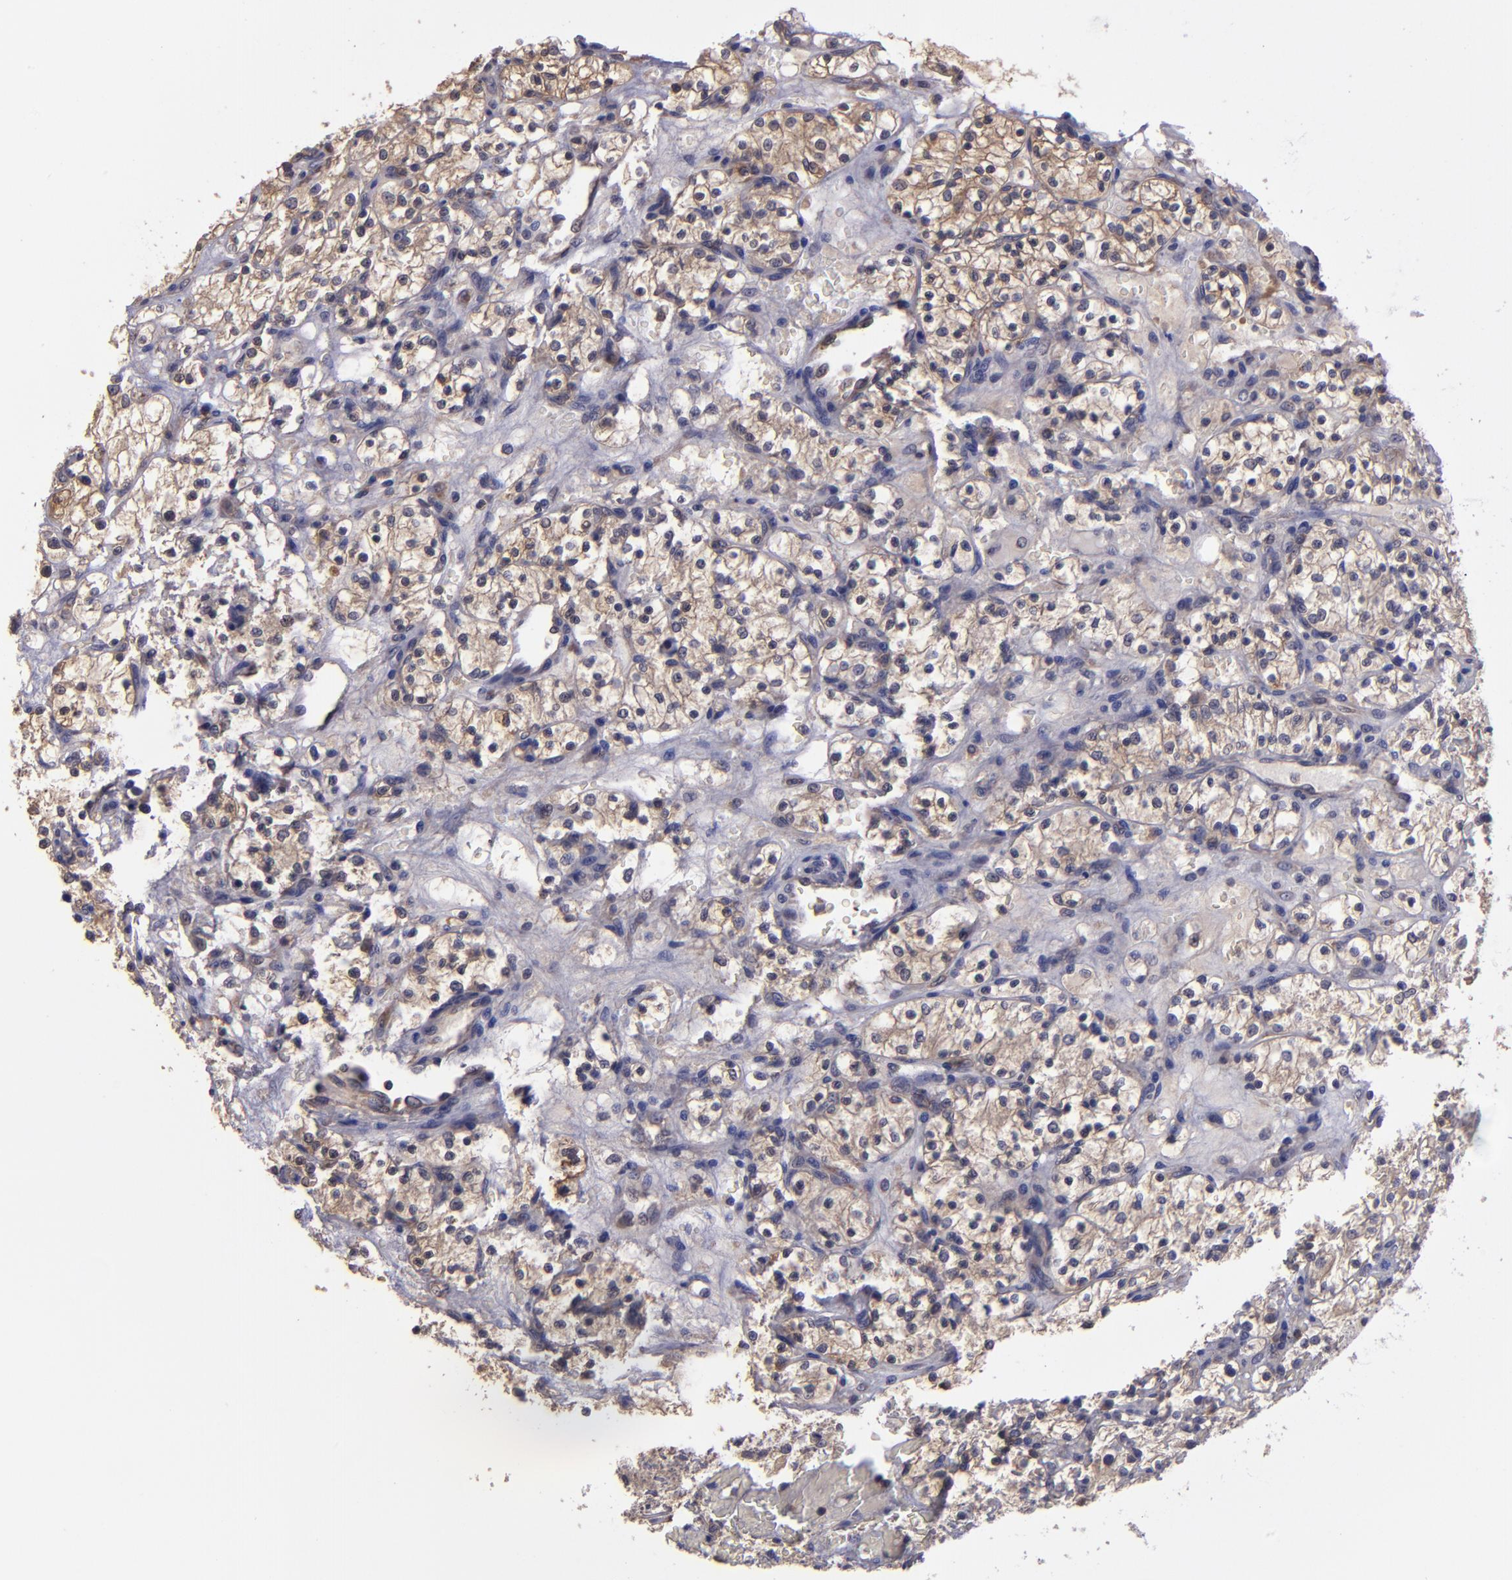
{"staining": {"intensity": "moderate", "quantity": "25%-75%", "location": "cytoplasmic/membranous"}, "tissue": "renal cancer", "cell_type": "Tumor cells", "image_type": "cancer", "snomed": [{"axis": "morphology", "description": "Adenocarcinoma, NOS"}, {"axis": "topography", "description": "Kidney"}], "caption": "A brown stain highlights moderate cytoplasmic/membranous positivity of a protein in renal adenocarcinoma tumor cells. (DAB (3,3'-diaminobenzidine) = brown stain, brightfield microscopy at high magnification).", "gene": "CARS1", "patient": {"sex": "female", "age": 60}}